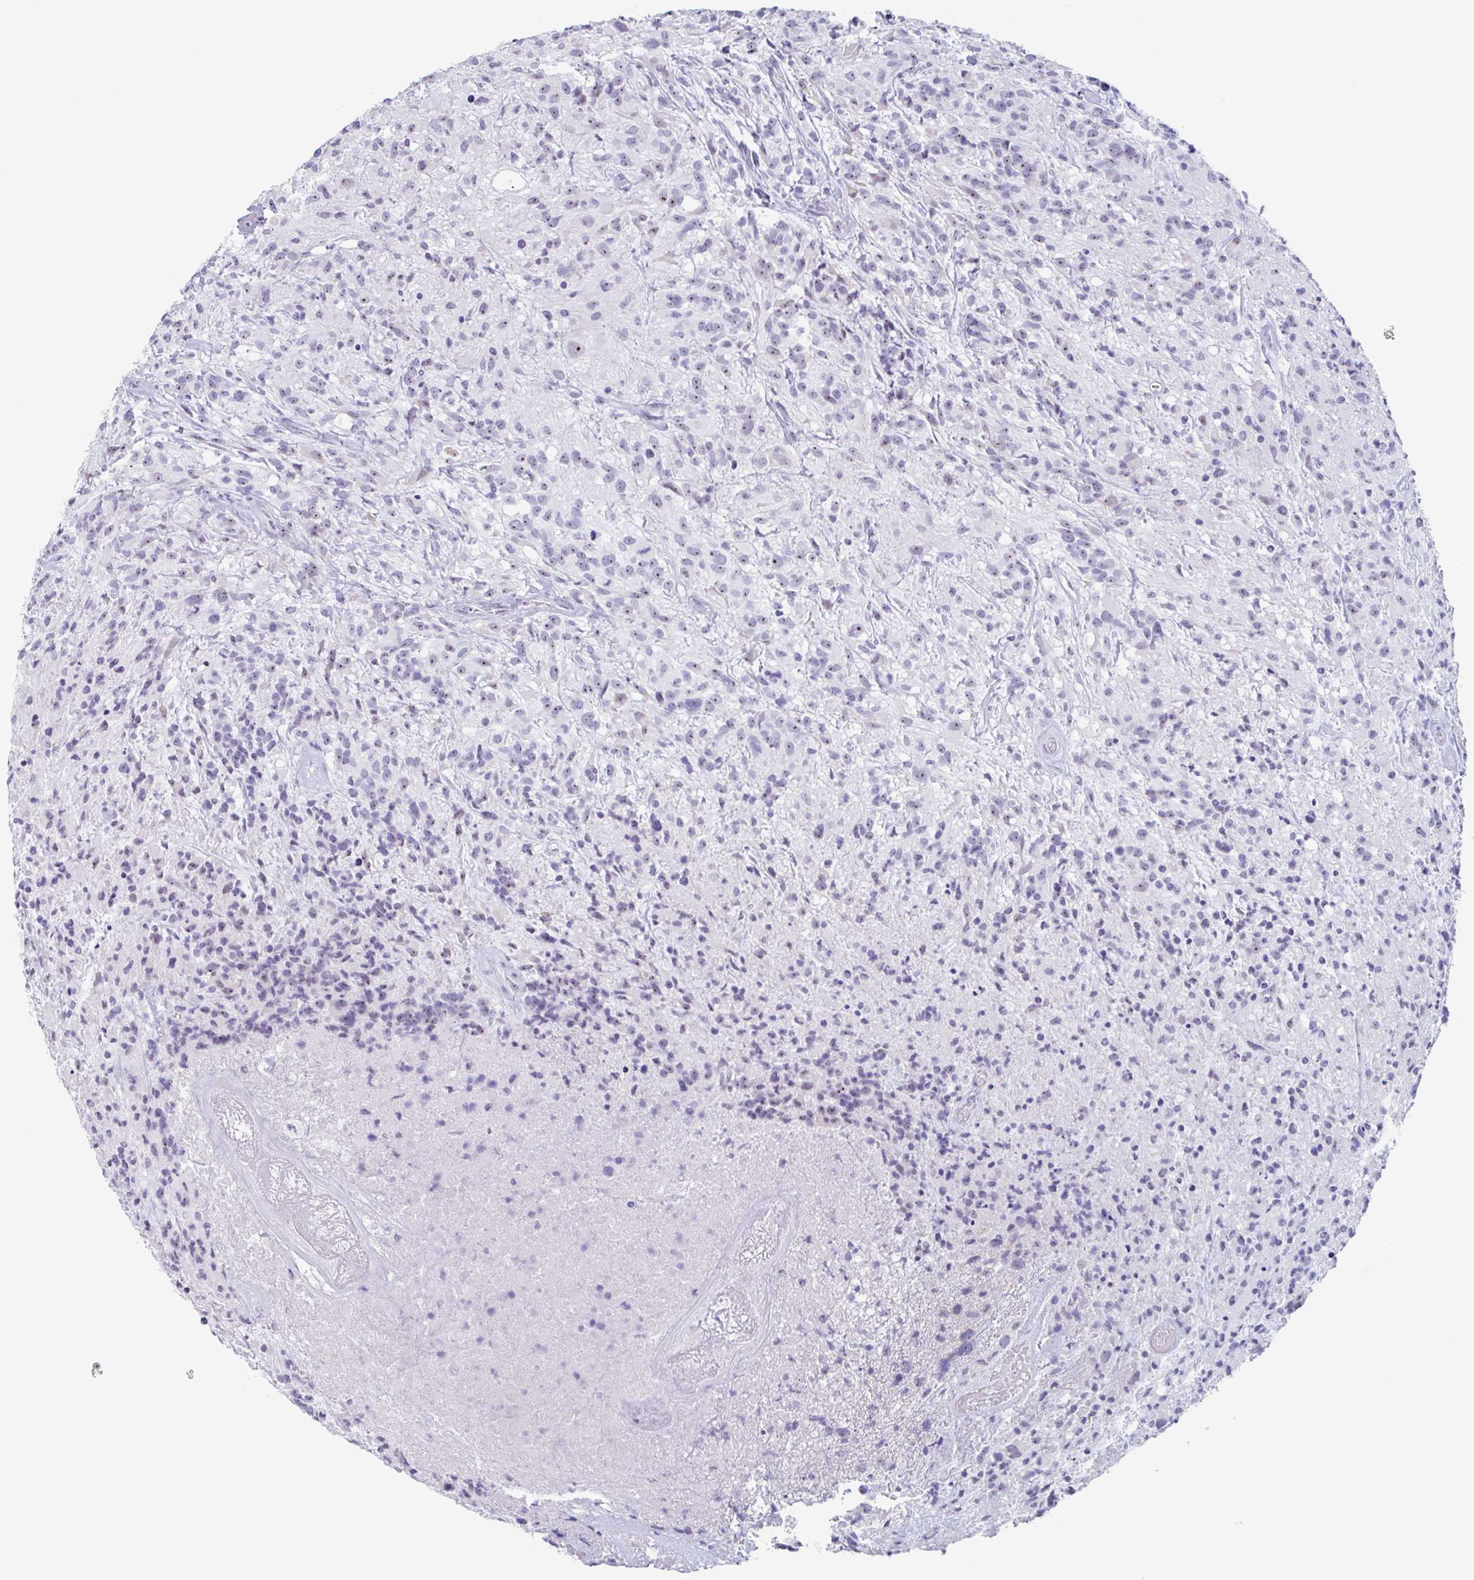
{"staining": {"intensity": "moderate", "quantity": "<25%", "location": "nuclear"}, "tissue": "glioma", "cell_type": "Tumor cells", "image_type": "cancer", "snomed": [{"axis": "morphology", "description": "Glioma, malignant, High grade"}, {"axis": "topography", "description": "Brain"}], "caption": "Immunohistochemical staining of glioma exhibits low levels of moderate nuclear protein expression in about <25% of tumor cells. Using DAB (brown) and hematoxylin (blue) stains, captured at high magnification using brightfield microscopy.", "gene": "LENG9", "patient": {"sex": "female", "age": 67}}